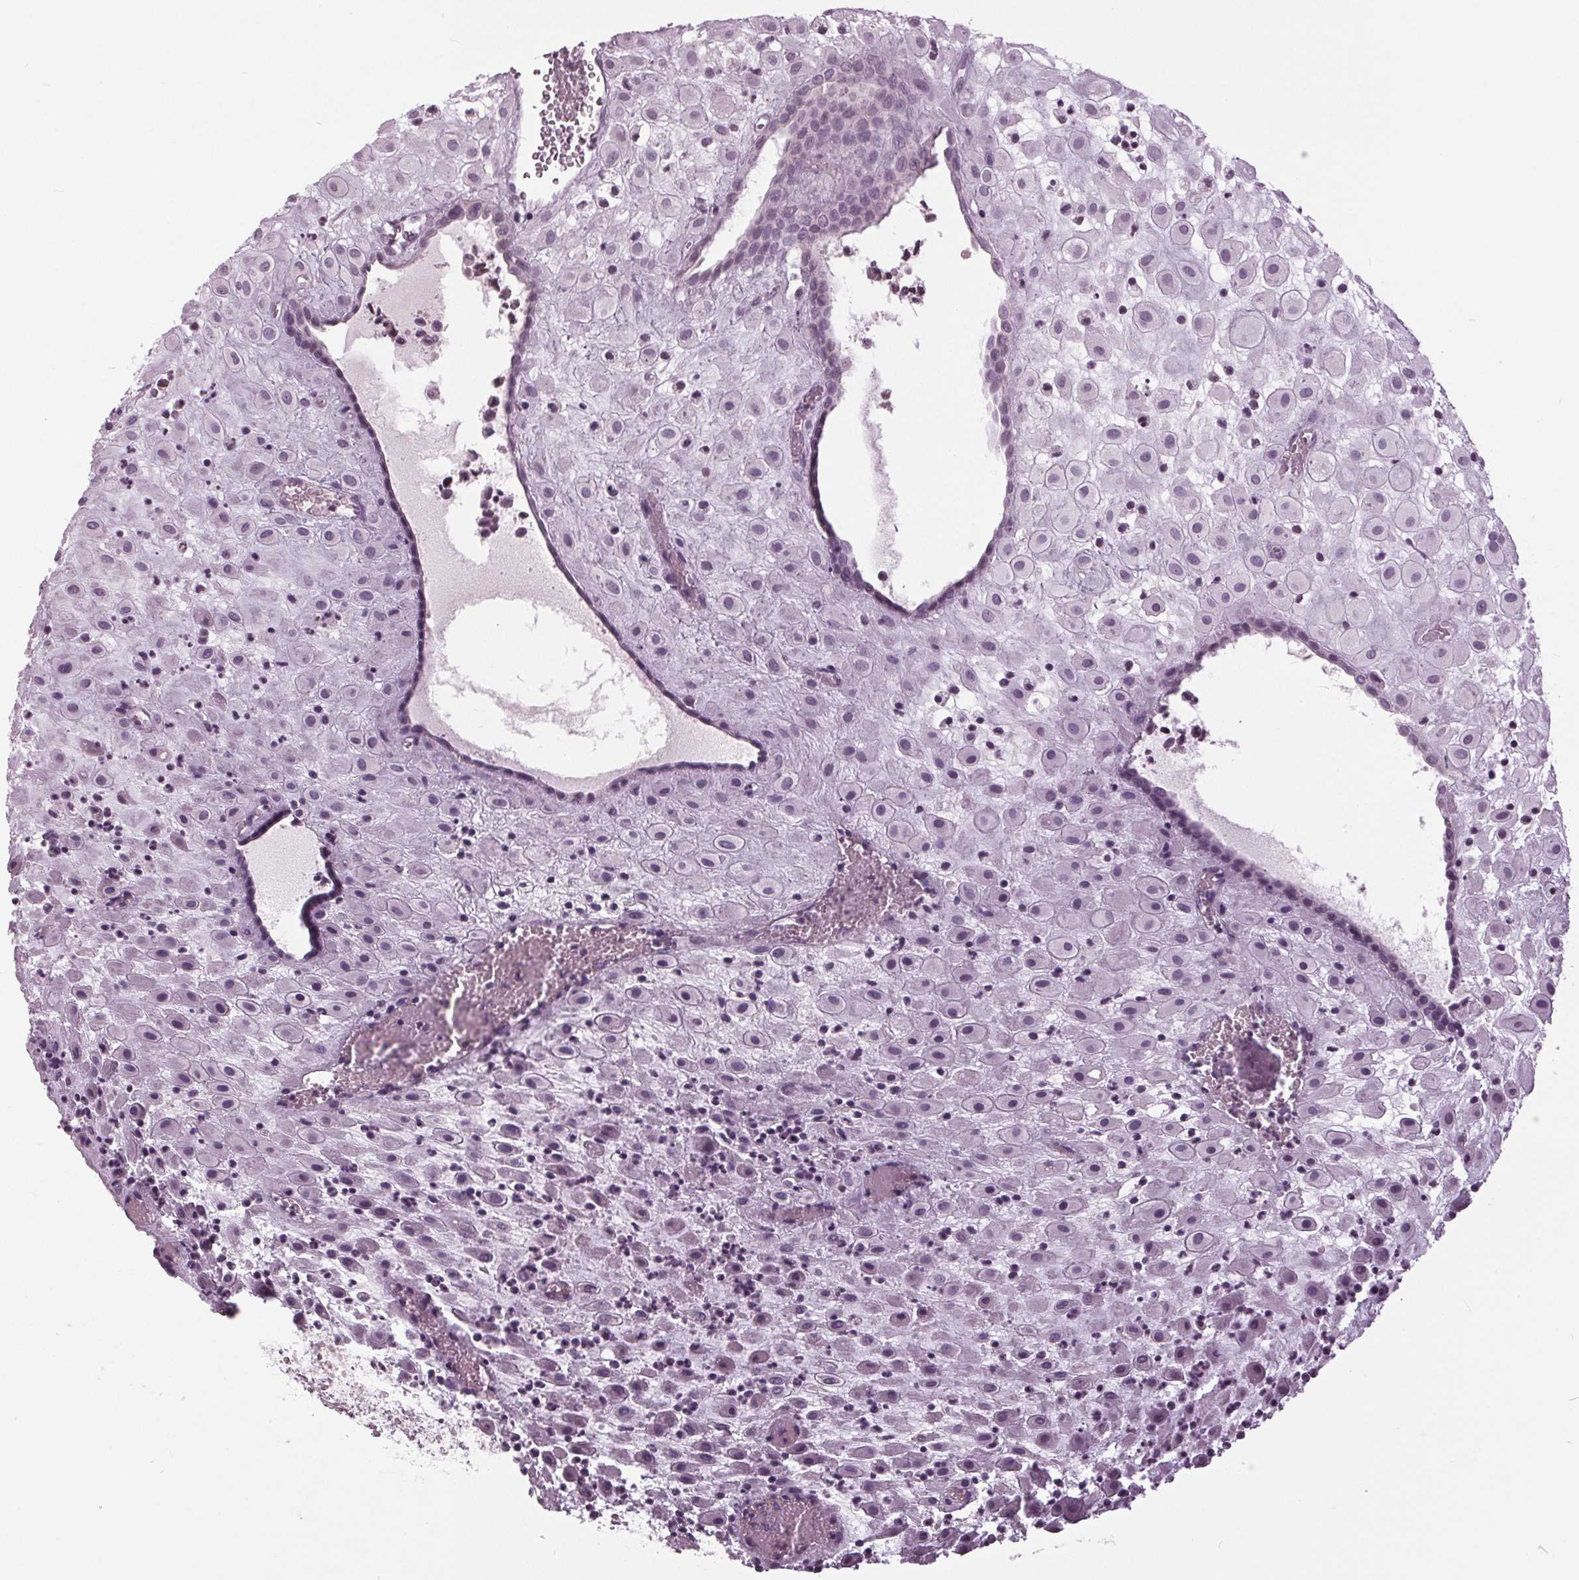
{"staining": {"intensity": "negative", "quantity": "none", "location": "none"}, "tissue": "placenta", "cell_type": "Decidual cells", "image_type": "normal", "snomed": [{"axis": "morphology", "description": "Normal tissue, NOS"}, {"axis": "topography", "description": "Placenta"}], "caption": "Immunohistochemistry (IHC) photomicrograph of unremarkable placenta: human placenta stained with DAB displays no significant protein positivity in decidual cells. (IHC, brightfield microscopy, high magnification).", "gene": "SLC9A4", "patient": {"sex": "female", "age": 24}}